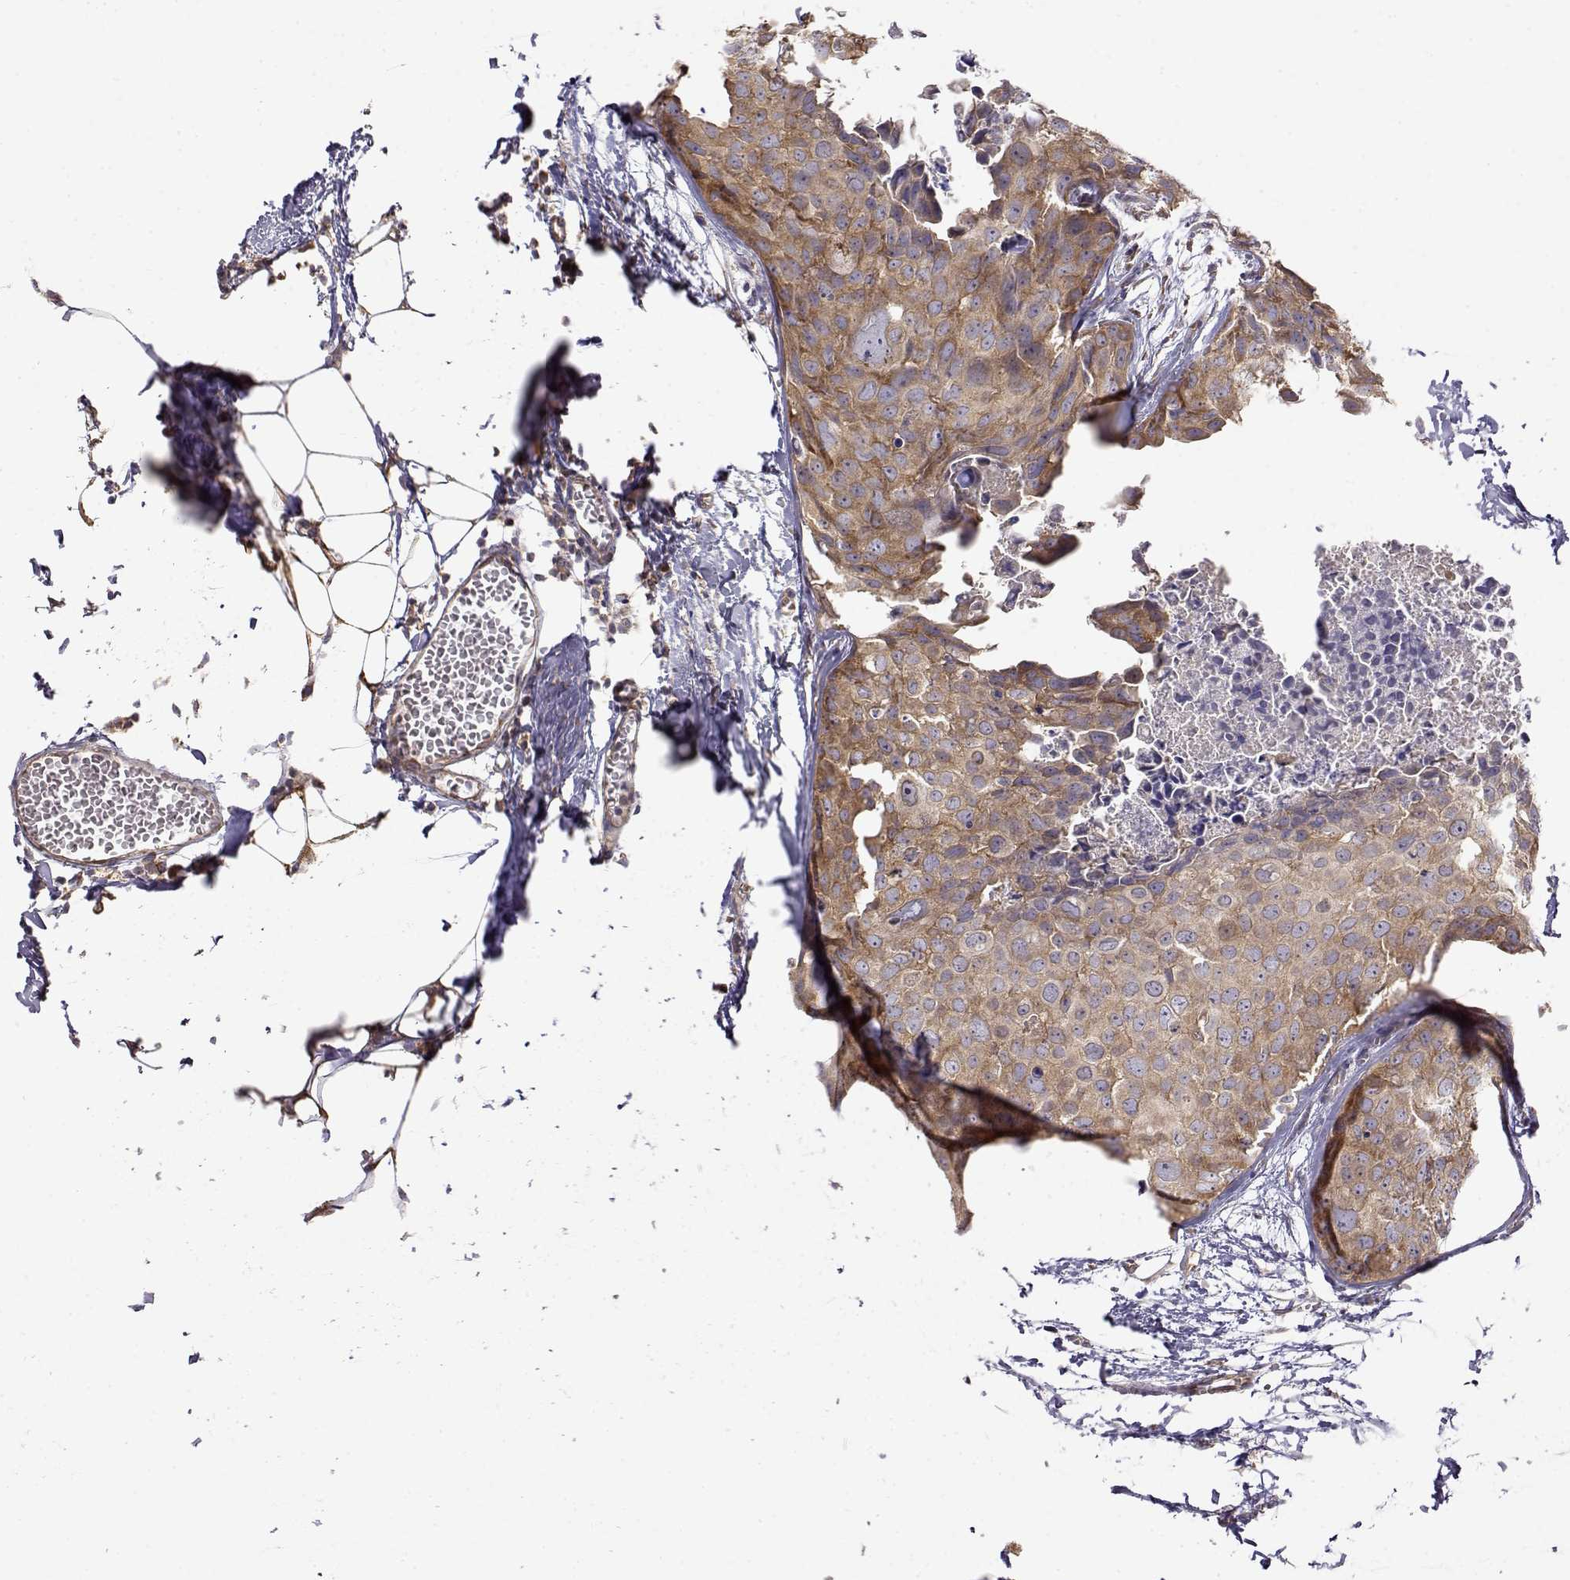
{"staining": {"intensity": "moderate", "quantity": ">75%", "location": "cytoplasmic/membranous"}, "tissue": "breast cancer", "cell_type": "Tumor cells", "image_type": "cancer", "snomed": [{"axis": "morphology", "description": "Duct carcinoma"}, {"axis": "topography", "description": "Breast"}], "caption": "A brown stain labels moderate cytoplasmic/membranous positivity of a protein in breast cancer (infiltrating ductal carcinoma) tumor cells.", "gene": "PAIP1", "patient": {"sex": "female", "age": 38}}